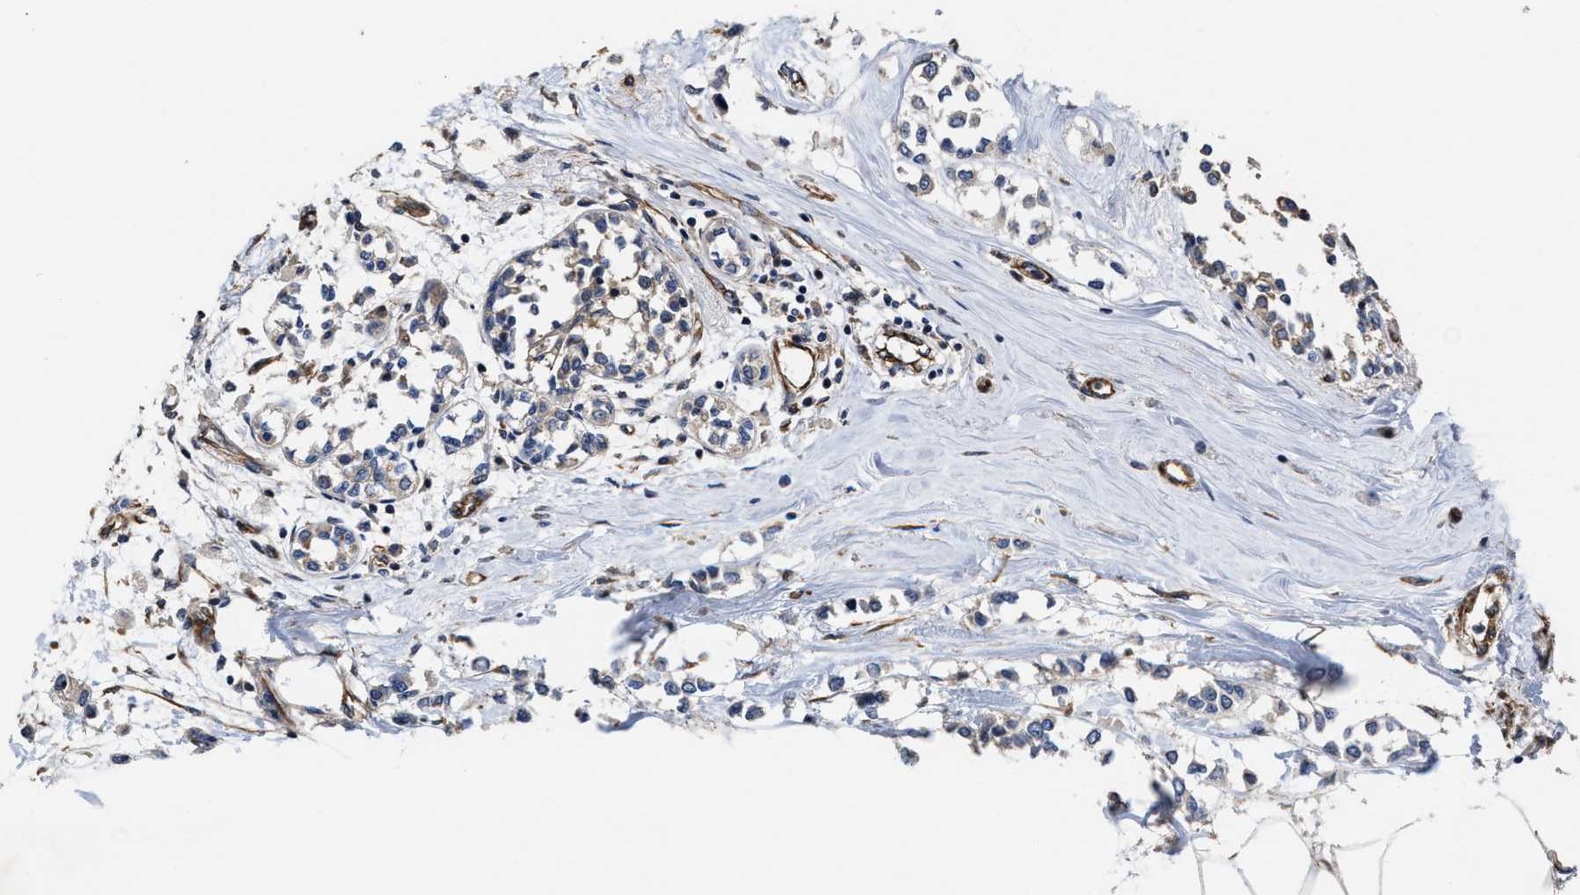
{"staining": {"intensity": "weak", "quantity": "25%-75%", "location": "cytoplasmic/membranous"}, "tissue": "breast cancer", "cell_type": "Tumor cells", "image_type": "cancer", "snomed": [{"axis": "morphology", "description": "Lobular carcinoma"}, {"axis": "topography", "description": "Breast"}], "caption": "High-power microscopy captured an immunohistochemistry (IHC) histopathology image of lobular carcinoma (breast), revealing weak cytoplasmic/membranous expression in about 25%-75% of tumor cells.", "gene": "TRAF6", "patient": {"sex": "female", "age": 51}}